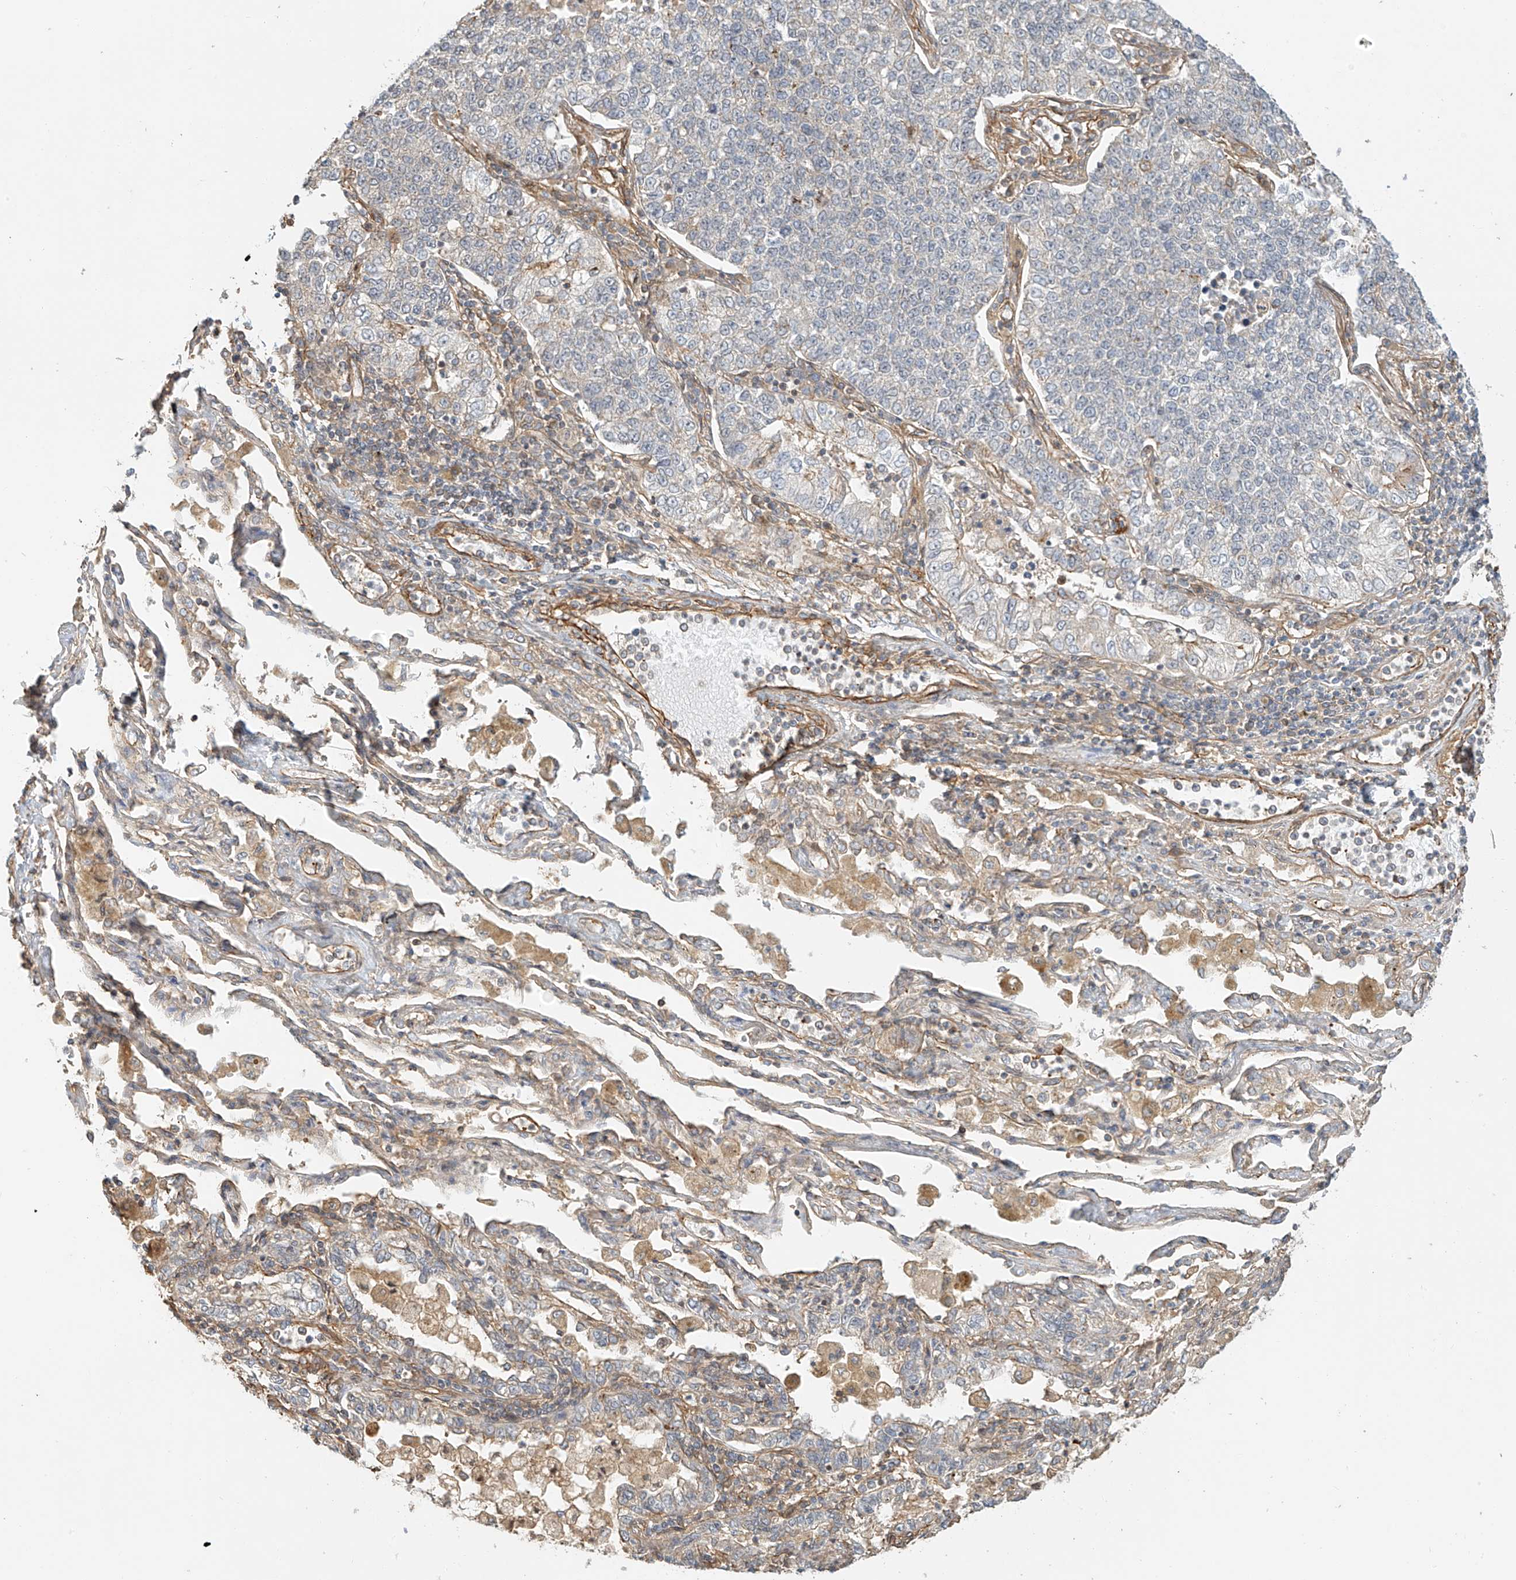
{"staining": {"intensity": "negative", "quantity": "none", "location": "none"}, "tissue": "lung cancer", "cell_type": "Tumor cells", "image_type": "cancer", "snomed": [{"axis": "morphology", "description": "Adenocarcinoma, NOS"}, {"axis": "topography", "description": "Lung"}], "caption": "Immunohistochemistry photomicrograph of neoplastic tissue: human lung adenocarcinoma stained with DAB (3,3'-diaminobenzidine) shows no significant protein positivity in tumor cells. Nuclei are stained in blue.", "gene": "CSMD3", "patient": {"sex": "male", "age": 49}}